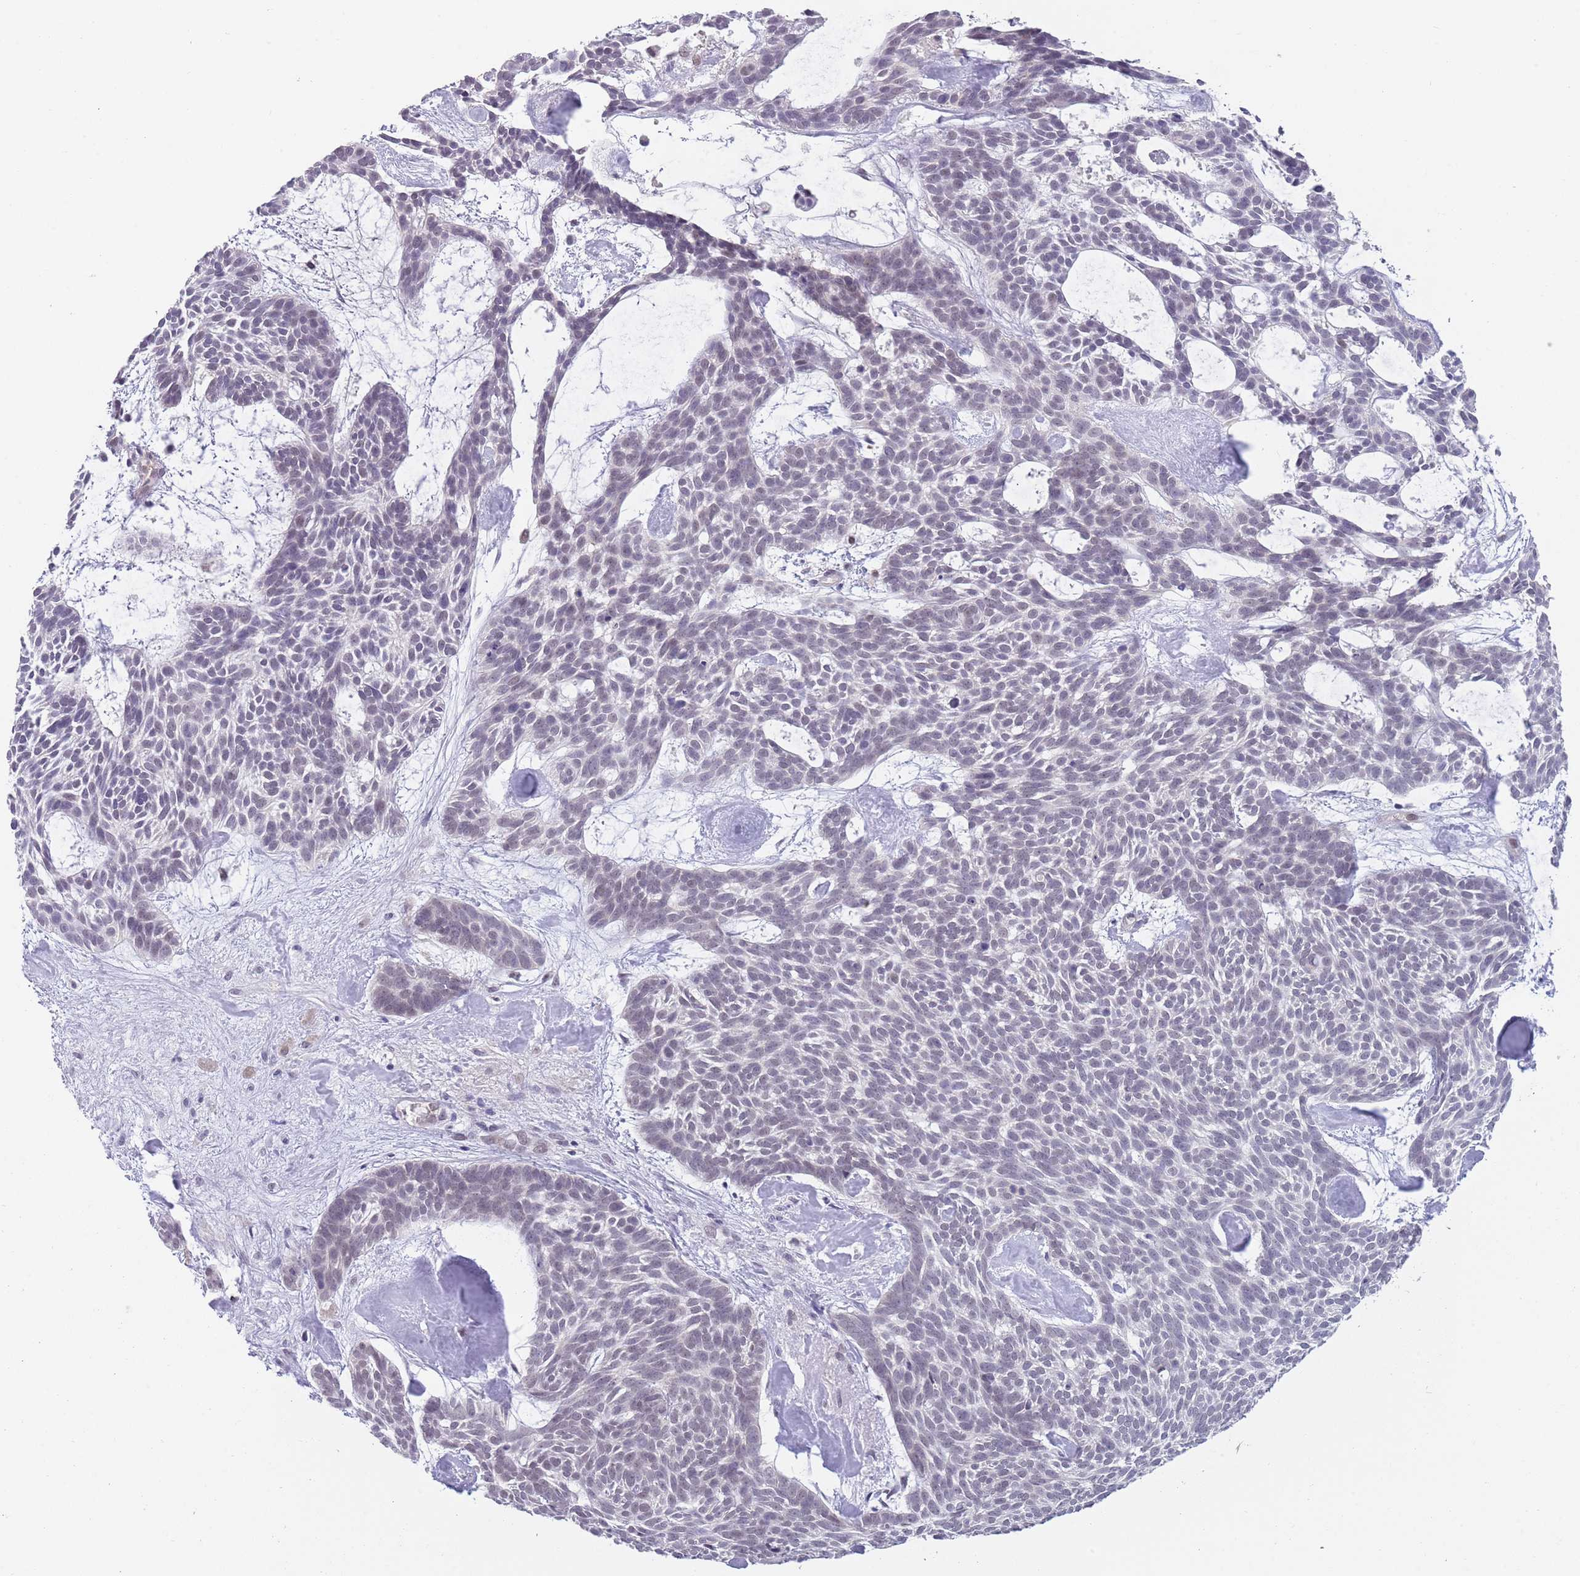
{"staining": {"intensity": "negative", "quantity": "none", "location": "none"}, "tissue": "skin cancer", "cell_type": "Tumor cells", "image_type": "cancer", "snomed": [{"axis": "morphology", "description": "Basal cell carcinoma"}, {"axis": "topography", "description": "Skin"}], "caption": "Tumor cells show no significant protein staining in skin cancer (basal cell carcinoma).", "gene": "SEPHS2", "patient": {"sex": "male", "age": 61}}